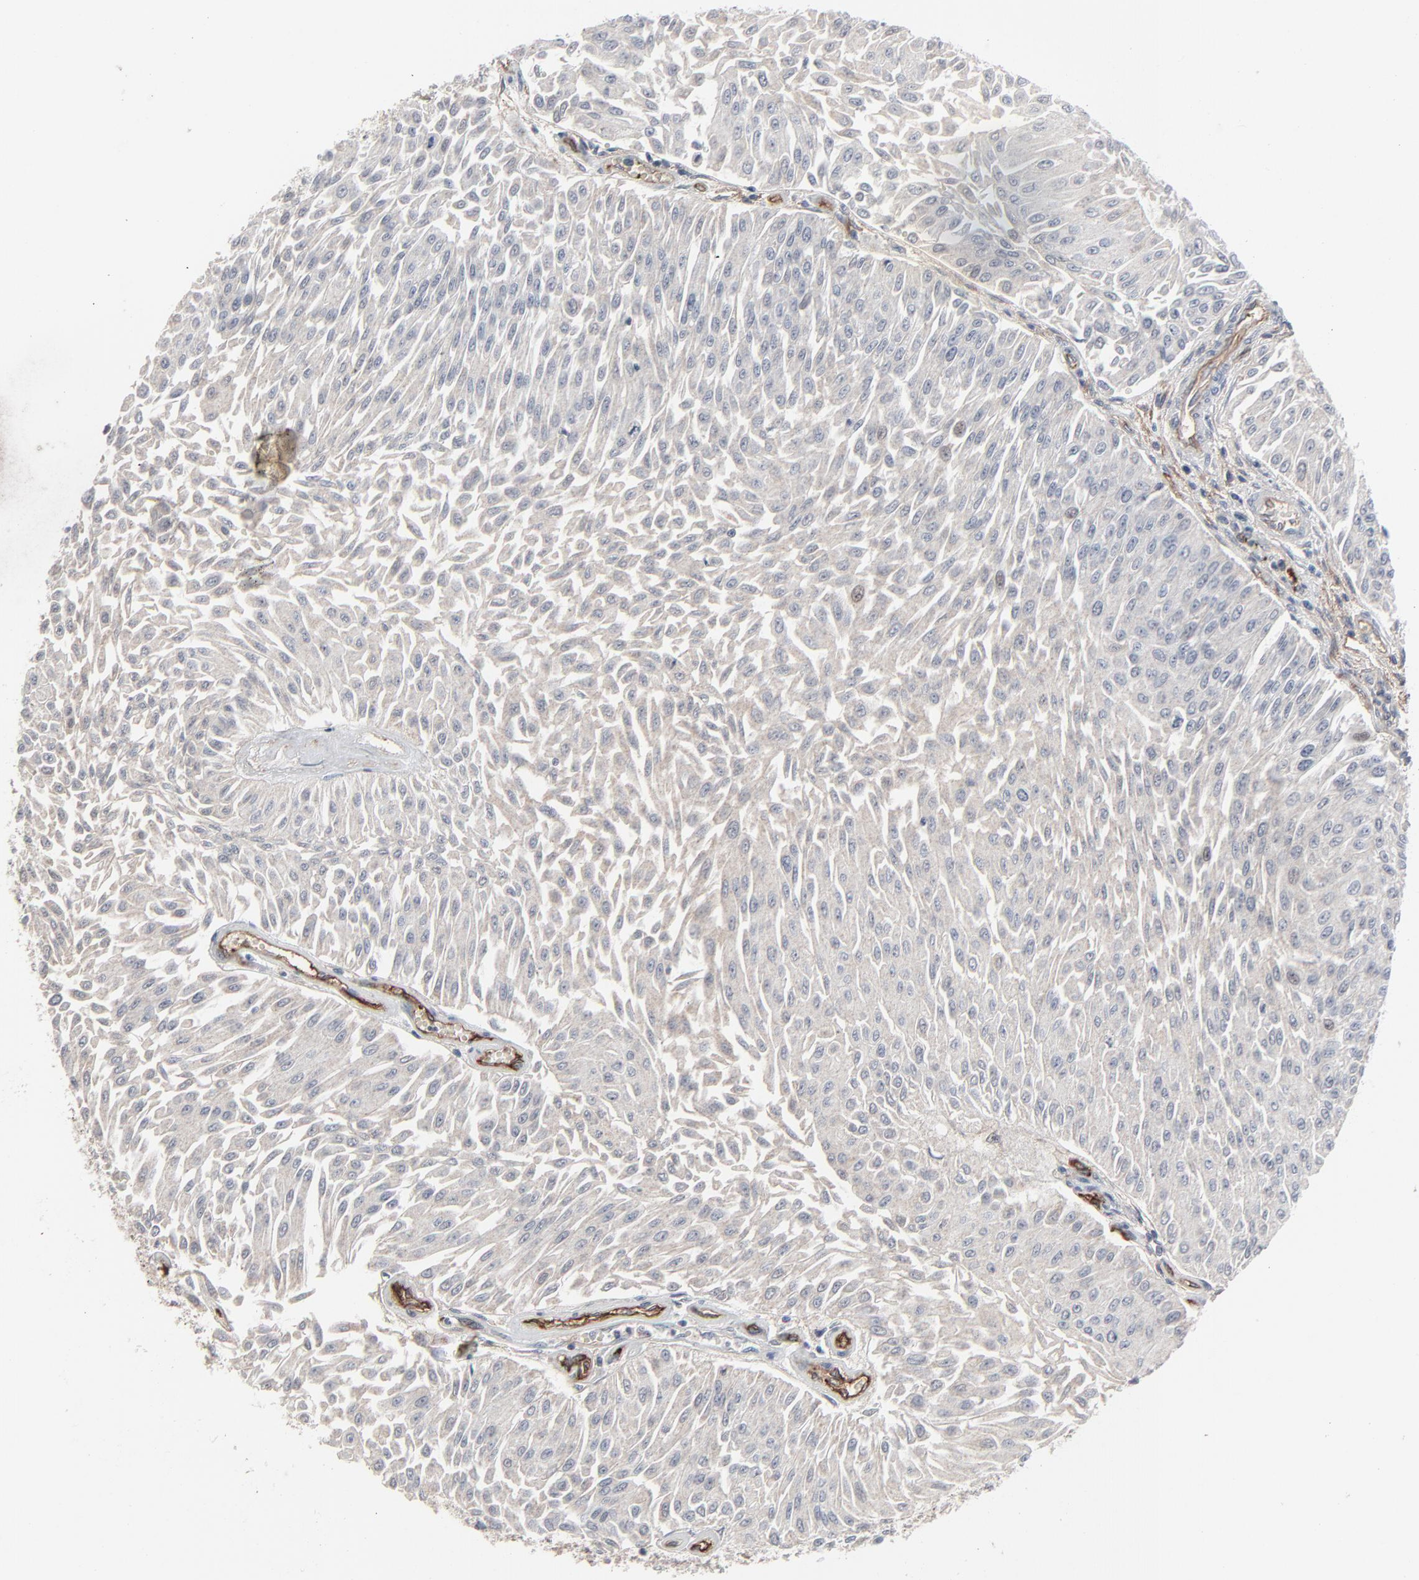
{"staining": {"intensity": "negative", "quantity": "none", "location": "none"}, "tissue": "urothelial cancer", "cell_type": "Tumor cells", "image_type": "cancer", "snomed": [{"axis": "morphology", "description": "Urothelial carcinoma, Low grade"}, {"axis": "topography", "description": "Urinary bladder"}], "caption": "Low-grade urothelial carcinoma was stained to show a protein in brown. There is no significant expression in tumor cells.", "gene": "JAM3", "patient": {"sex": "male", "age": 86}}